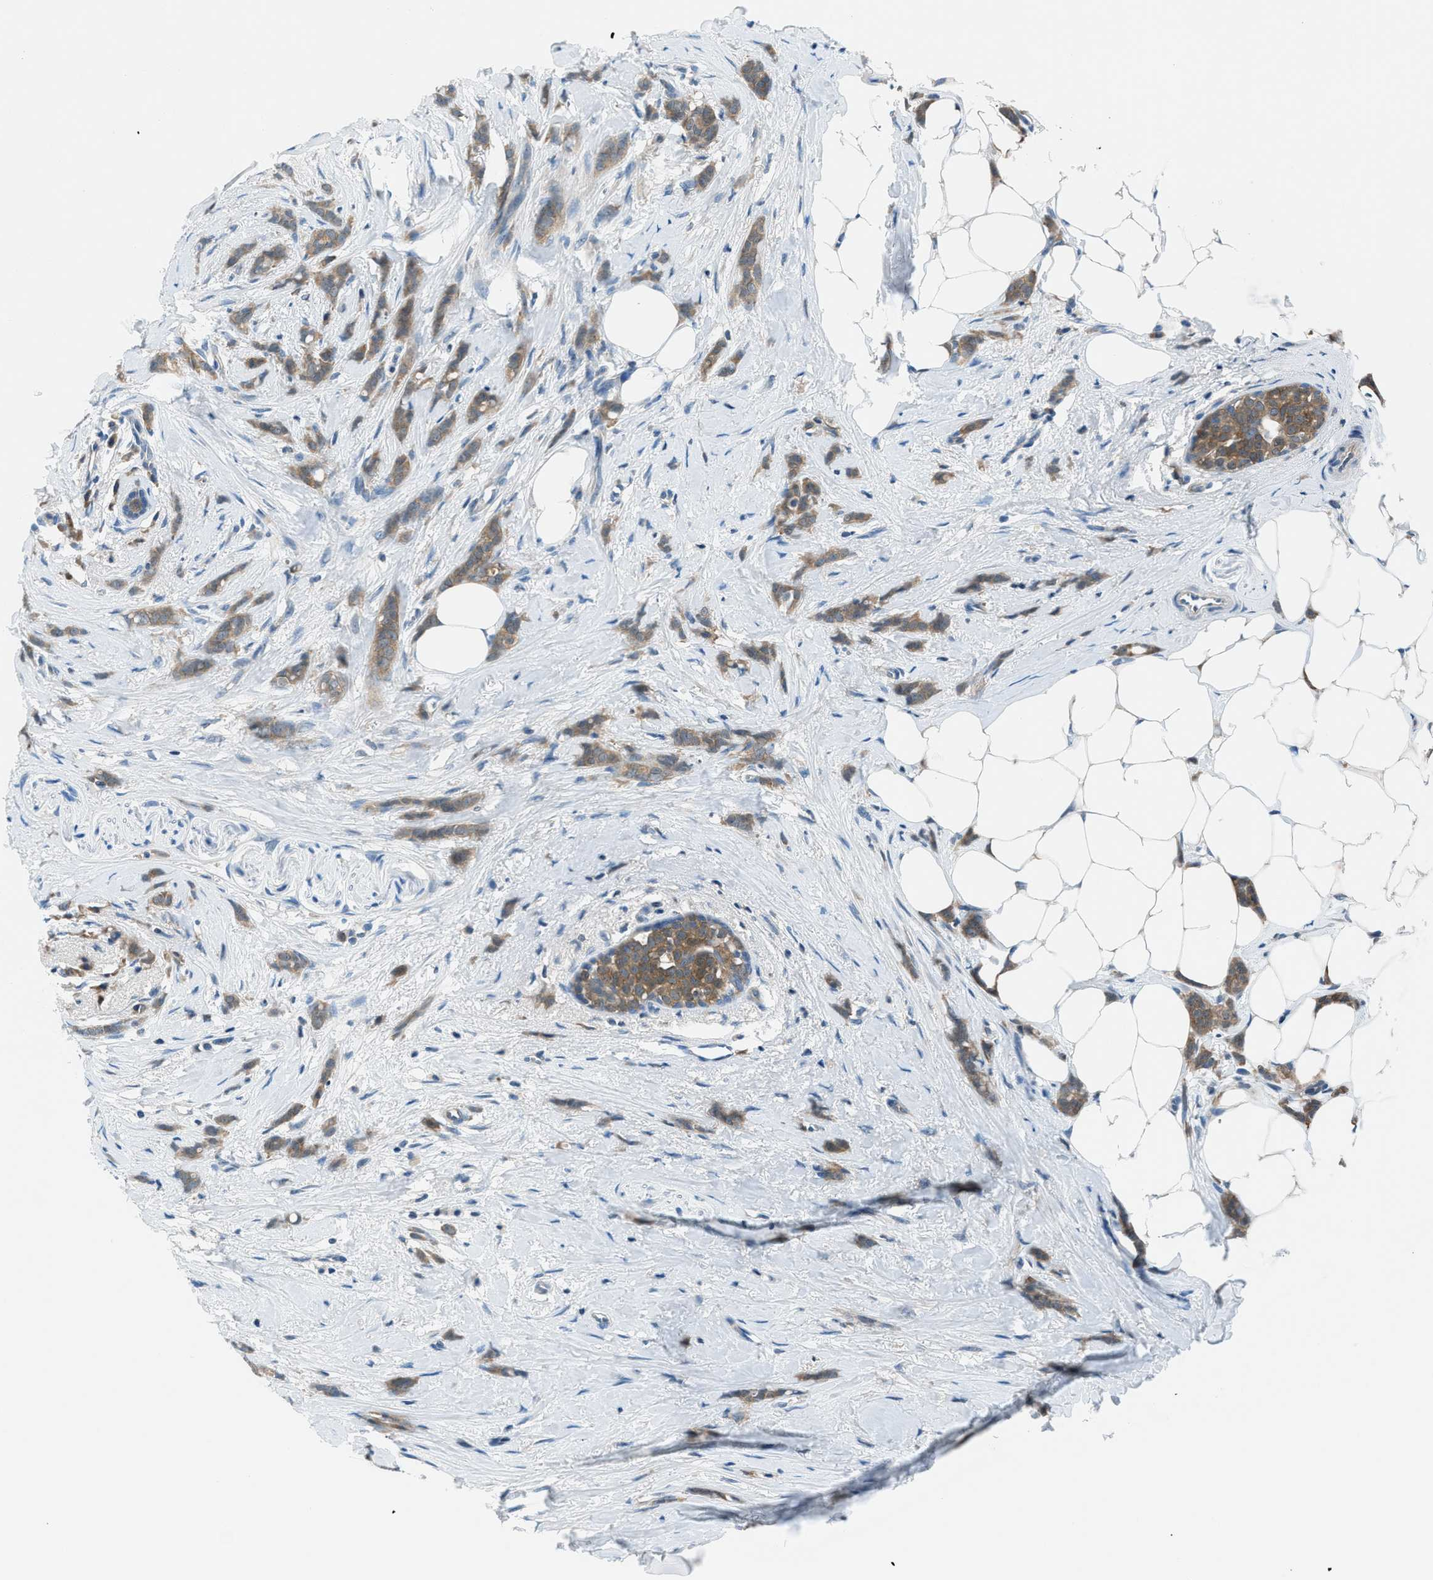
{"staining": {"intensity": "moderate", "quantity": ">75%", "location": "cytoplasmic/membranous"}, "tissue": "breast cancer", "cell_type": "Tumor cells", "image_type": "cancer", "snomed": [{"axis": "morphology", "description": "Lobular carcinoma, in situ"}, {"axis": "morphology", "description": "Lobular carcinoma"}, {"axis": "topography", "description": "Breast"}], "caption": "Immunohistochemical staining of breast cancer (lobular carcinoma in situ) exhibits medium levels of moderate cytoplasmic/membranous staining in approximately >75% of tumor cells.", "gene": "ACP1", "patient": {"sex": "female", "age": 41}}